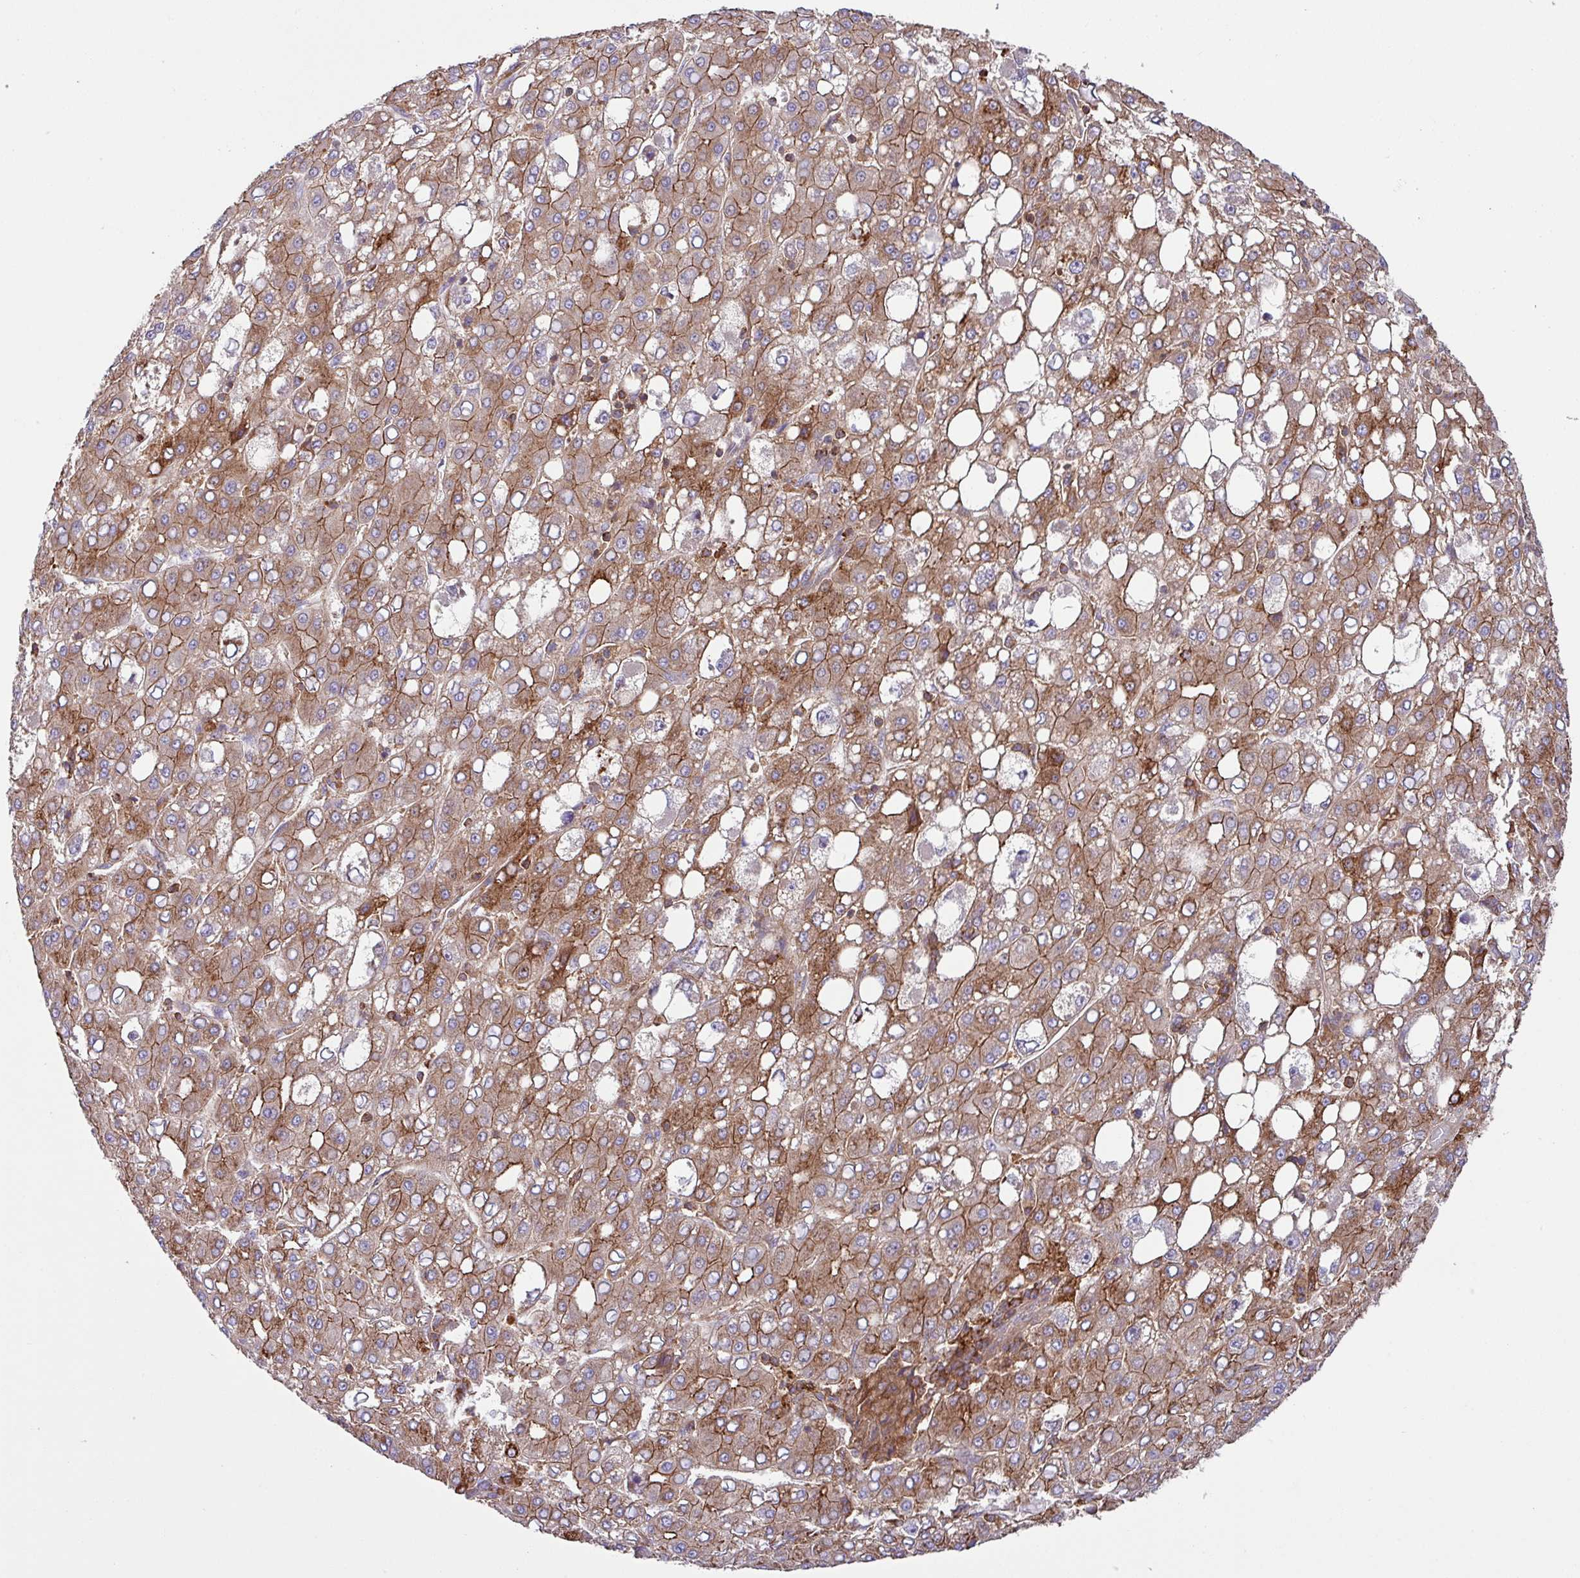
{"staining": {"intensity": "moderate", "quantity": ">75%", "location": "cytoplasmic/membranous"}, "tissue": "liver cancer", "cell_type": "Tumor cells", "image_type": "cancer", "snomed": [{"axis": "morphology", "description": "Carcinoma, Hepatocellular, NOS"}, {"axis": "topography", "description": "Liver"}], "caption": "The micrograph shows immunohistochemical staining of liver cancer (hepatocellular carcinoma). There is moderate cytoplasmic/membranous expression is identified in about >75% of tumor cells.", "gene": "RIC1", "patient": {"sex": "male", "age": 65}}